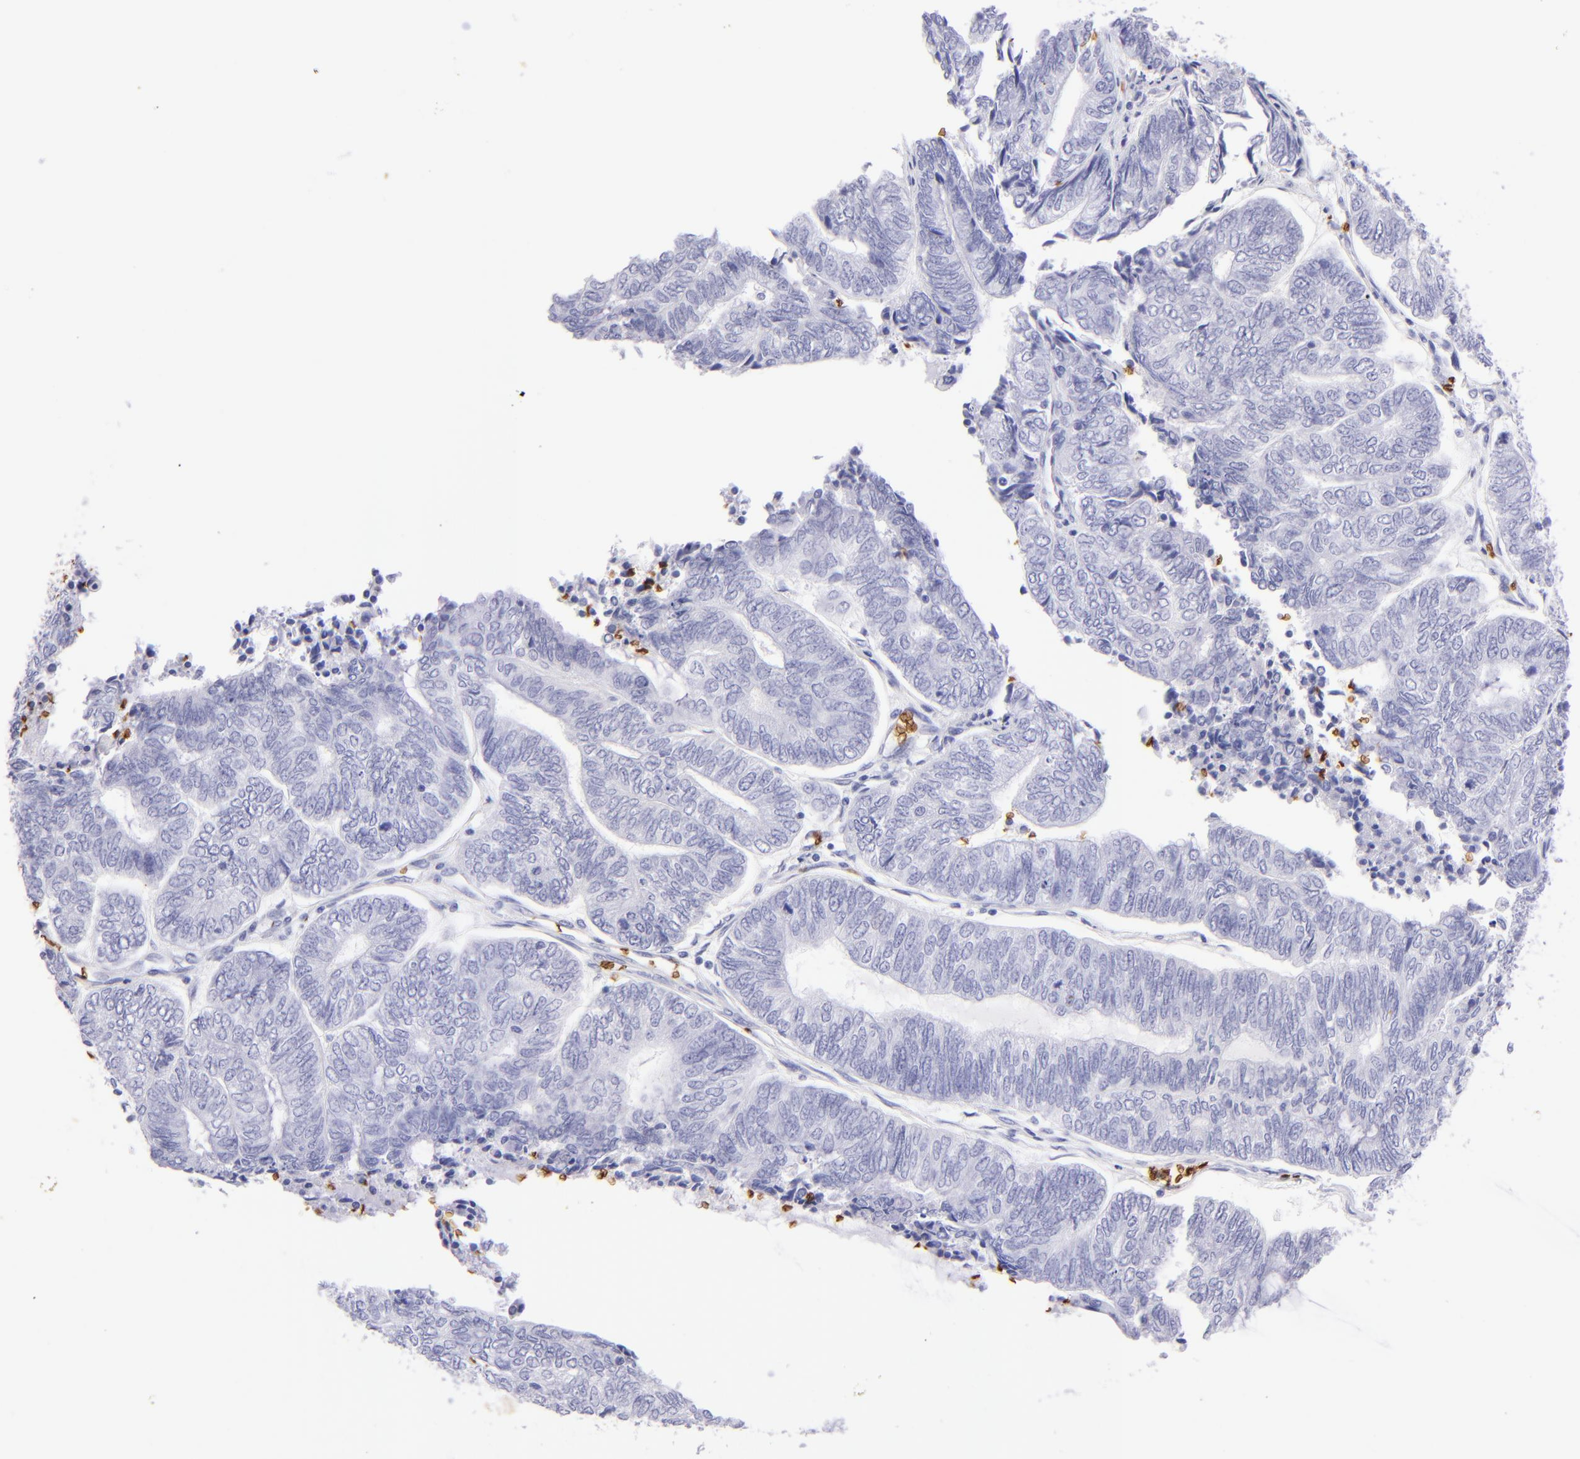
{"staining": {"intensity": "negative", "quantity": "none", "location": "none"}, "tissue": "endometrial cancer", "cell_type": "Tumor cells", "image_type": "cancer", "snomed": [{"axis": "morphology", "description": "Adenocarcinoma, NOS"}, {"axis": "topography", "description": "Uterus"}, {"axis": "topography", "description": "Endometrium"}], "caption": "Immunohistochemical staining of human endometrial adenocarcinoma reveals no significant positivity in tumor cells. (DAB (3,3'-diaminobenzidine) IHC, high magnification).", "gene": "GYPA", "patient": {"sex": "female", "age": 70}}